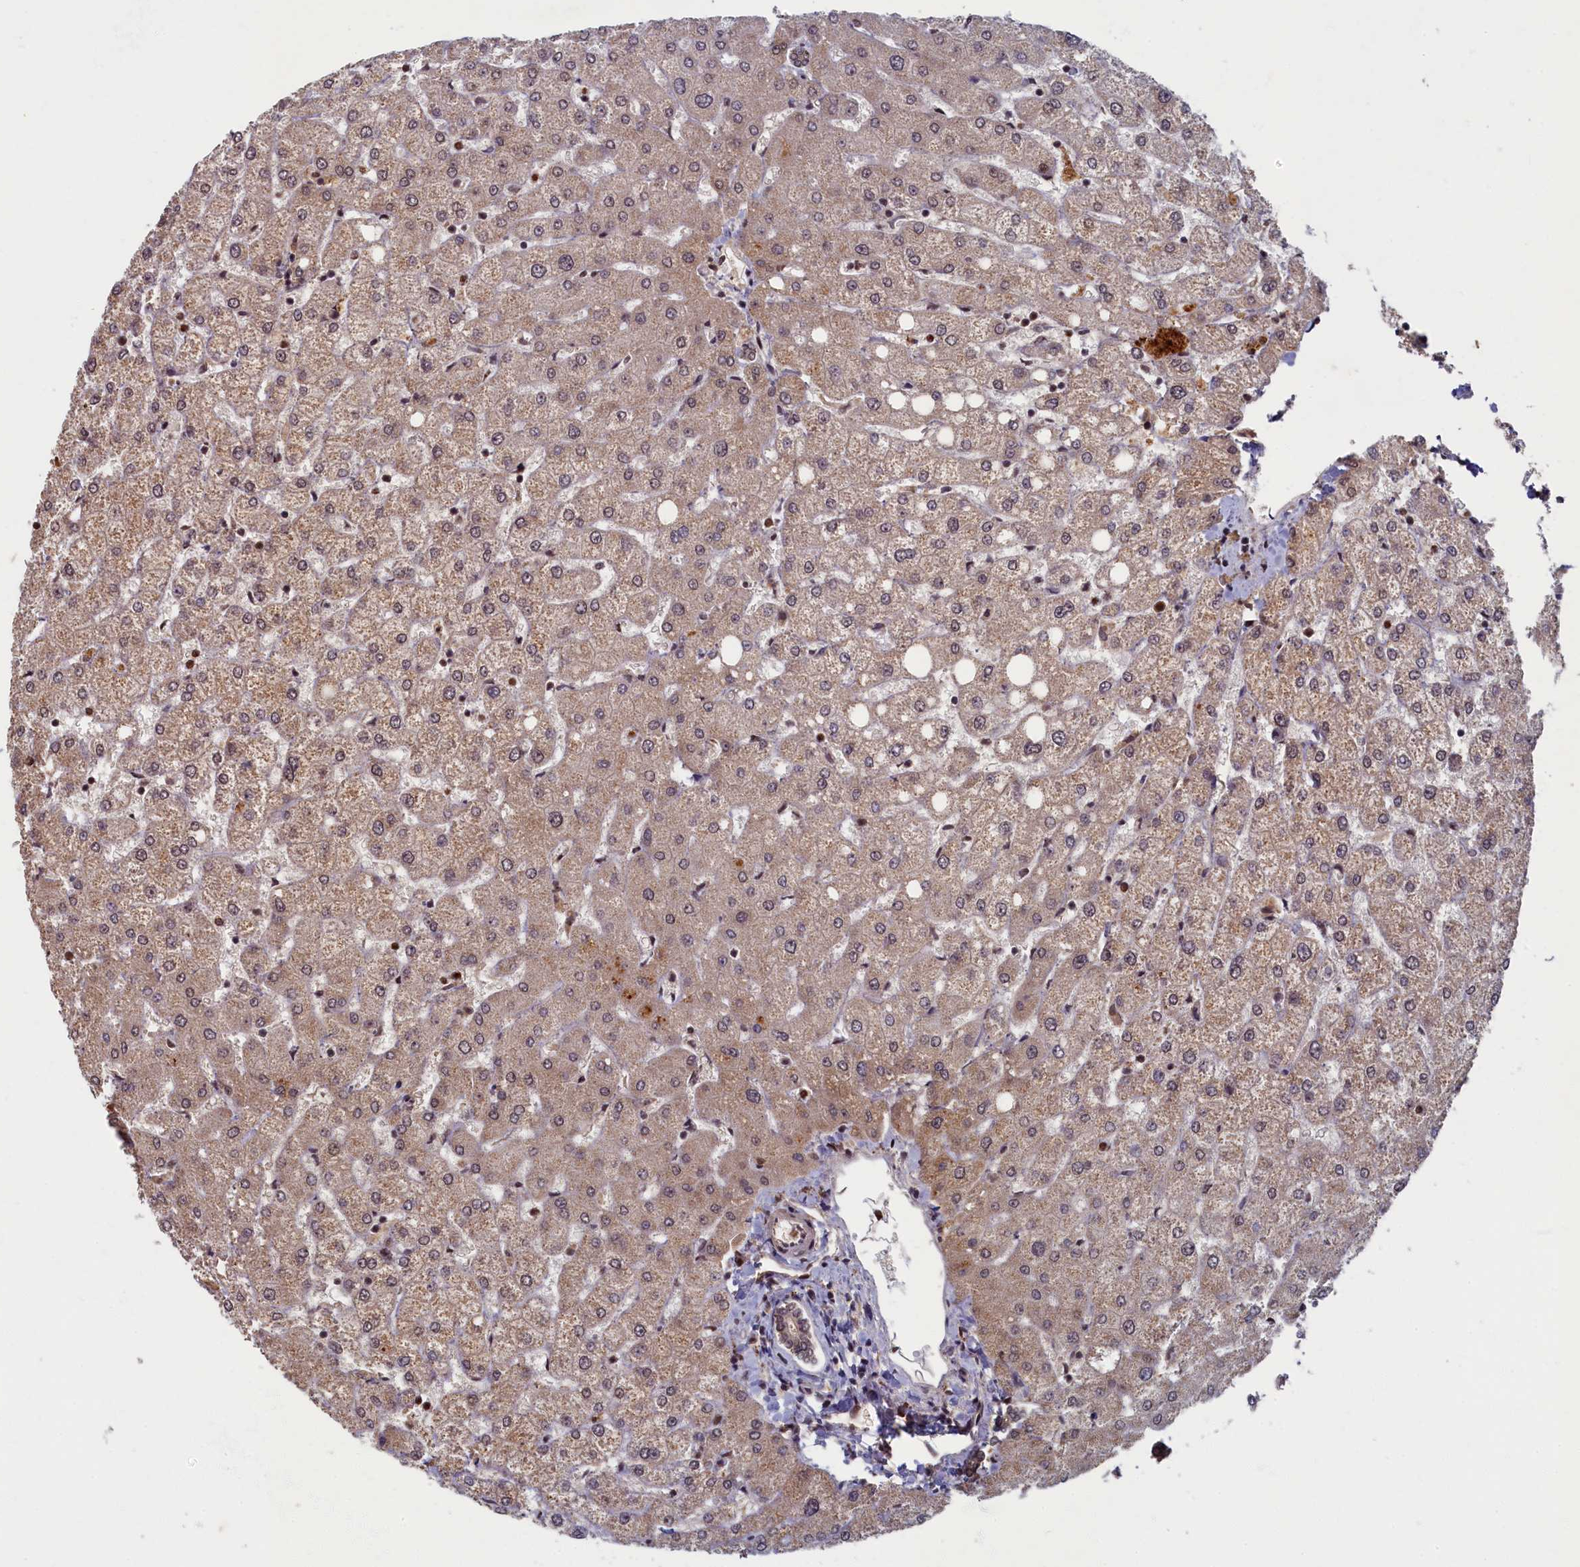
{"staining": {"intensity": "weak", "quantity": "25%-75%", "location": "cytoplasmic/membranous,nuclear"}, "tissue": "liver", "cell_type": "Cholangiocytes", "image_type": "normal", "snomed": [{"axis": "morphology", "description": "Normal tissue, NOS"}, {"axis": "topography", "description": "Liver"}], "caption": "Immunohistochemical staining of benign liver demonstrates low levels of weak cytoplasmic/membranous,nuclear expression in approximately 25%-75% of cholangiocytes. The protein is stained brown, and the nuclei are stained in blue (DAB (3,3'-diaminobenzidine) IHC with brightfield microscopy, high magnification).", "gene": "BRCA1", "patient": {"sex": "female", "age": 54}}